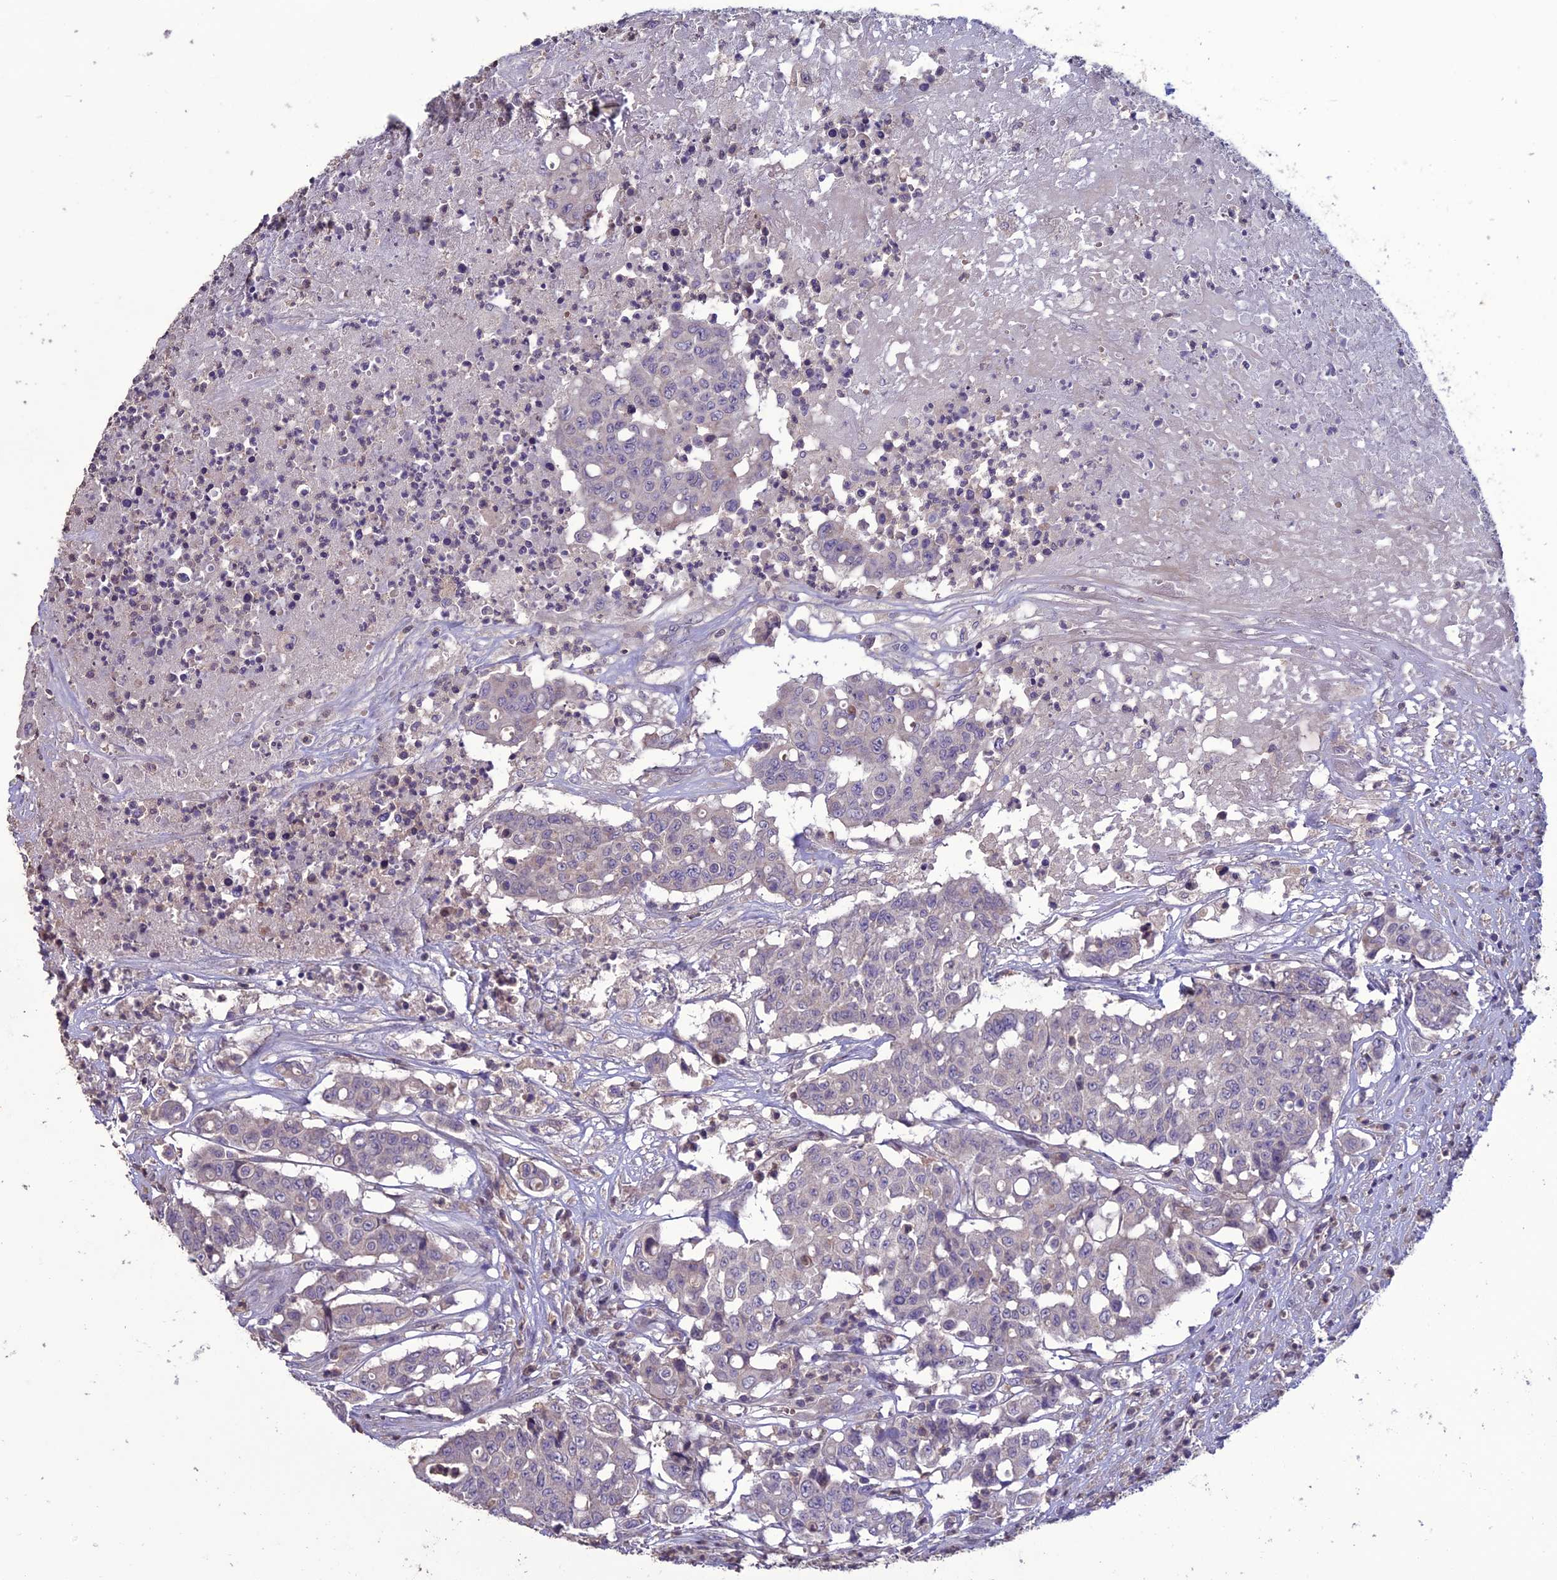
{"staining": {"intensity": "negative", "quantity": "none", "location": "none"}, "tissue": "colorectal cancer", "cell_type": "Tumor cells", "image_type": "cancer", "snomed": [{"axis": "morphology", "description": "Adenocarcinoma, NOS"}, {"axis": "topography", "description": "Colon"}], "caption": "Colorectal cancer was stained to show a protein in brown. There is no significant positivity in tumor cells. (Immunohistochemistry, brightfield microscopy, high magnification).", "gene": "C2orf76", "patient": {"sex": "male", "age": 51}}